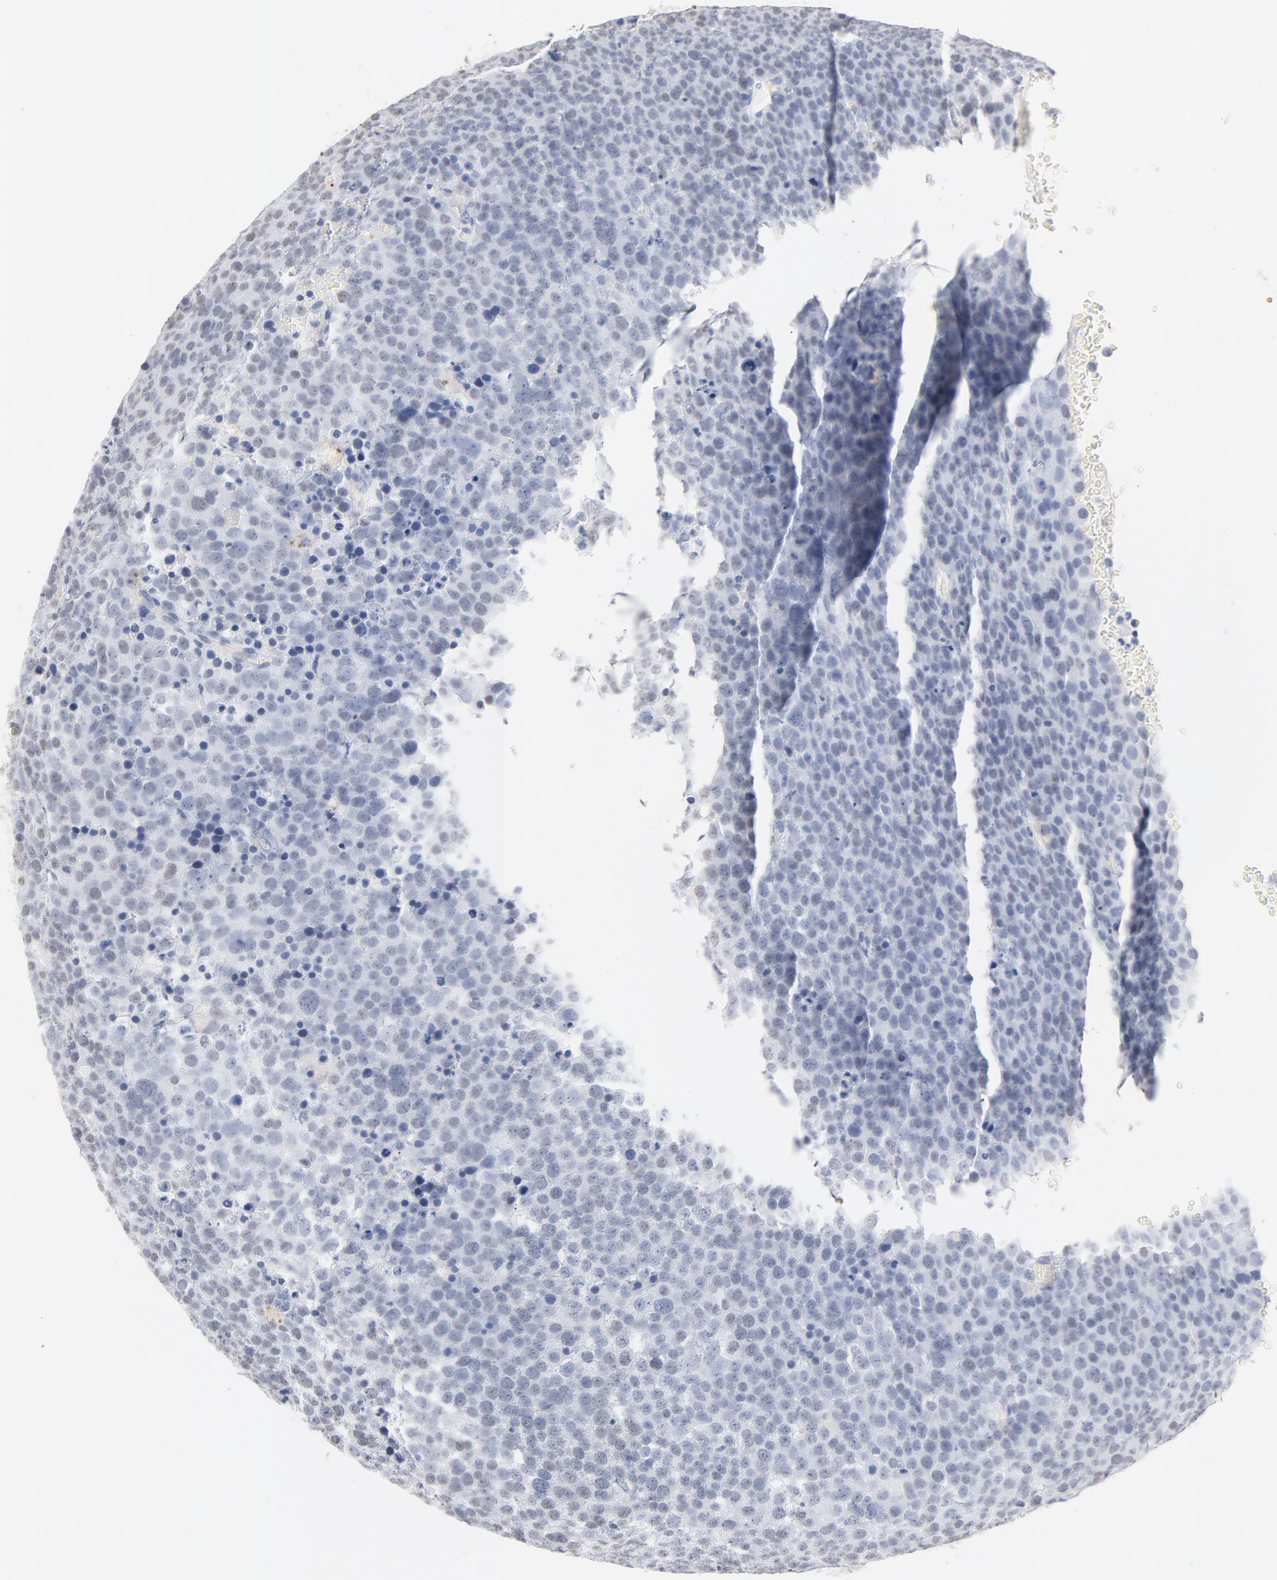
{"staining": {"intensity": "negative", "quantity": "none", "location": "none"}, "tissue": "testis cancer", "cell_type": "Tumor cells", "image_type": "cancer", "snomed": [{"axis": "morphology", "description": "Seminoma, NOS"}, {"axis": "topography", "description": "Testis"}], "caption": "This is an IHC photomicrograph of testis seminoma. There is no staining in tumor cells.", "gene": "LTBP2", "patient": {"sex": "male", "age": 71}}